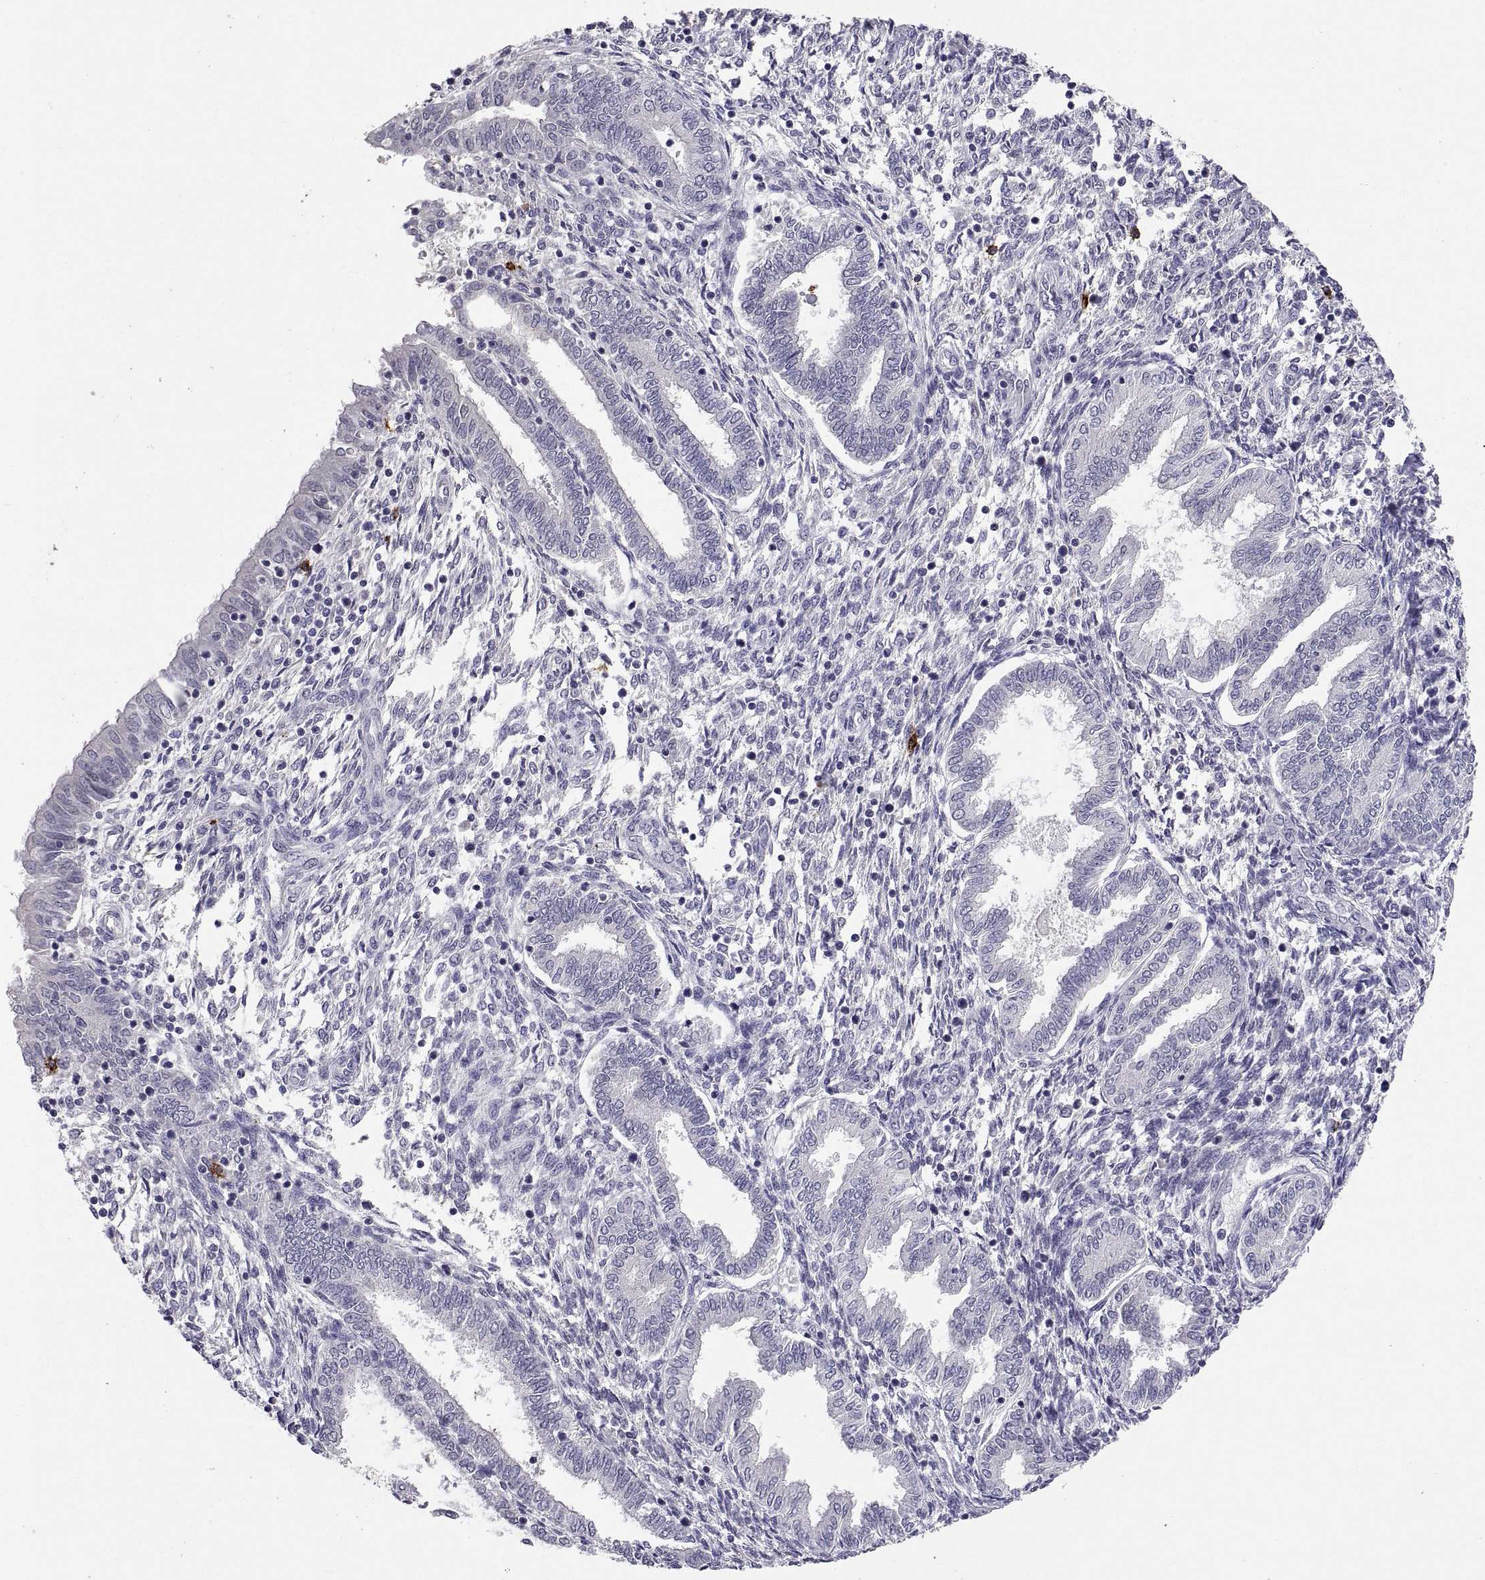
{"staining": {"intensity": "negative", "quantity": "none", "location": "none"}, "tissue": "endometrium", "cell_type": "Cells in endometrial stroma", "image_type": "normal", "snomed": [{"axis": "morphology", "description": "Normal tissue, NOS"}, {"axis": "topography", "description": "Endometrium"}], "caption": "A micrograph of endometrium stained for a protein exhibits no brown staining in cells in endometrial stroma. (Stains: DAB immunohistochemistry with hematoxylin counter stain, Microscopy: brightfield microscopy at high magnification).", "gene": "MS4A1", "patient": {"sex": "female", "age": 42}}